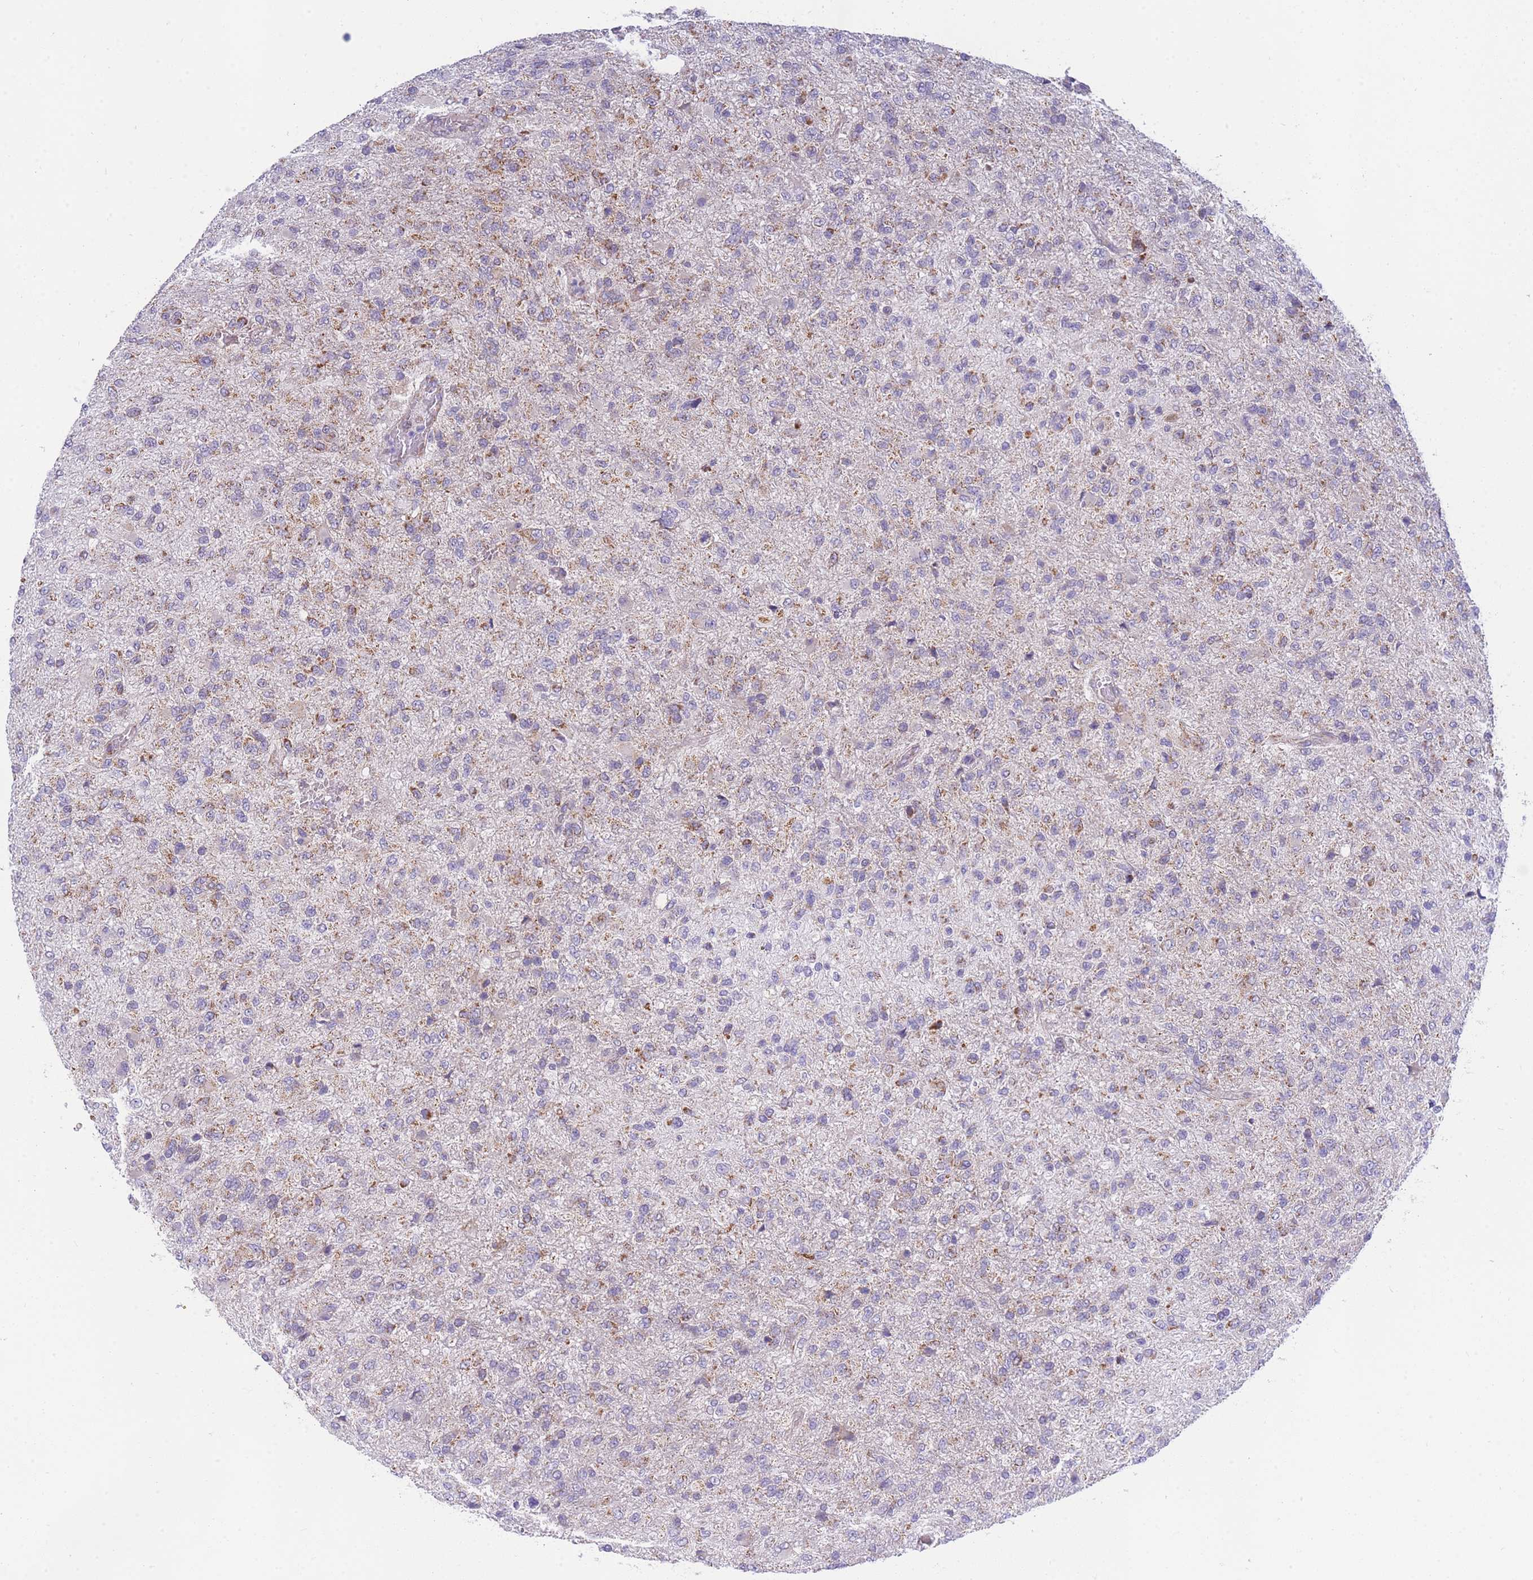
{"staining": {"intensity": "moderate", "quantity": "<25%", "location": "cytoplasmic/membranous"}, "tissue": "glioma", "cell_type": "Tumor cells", "image_type": "cancer", "snomed": [{"axis": "morphology", "description": "Glioma, malignant, High grade"}, {"axis": "topography", "description": "Brain"}], "caption": "Tumor cells display moderate cytoplasmic/membranous positivity in about <25% of cells in glioma. (Stains: DAB in brown, nuclei in blue, Microscopy: brightfield microscopy at high magnification).", "gene": "MRPS11", "patient": {"sex": "female", "age": 74}}